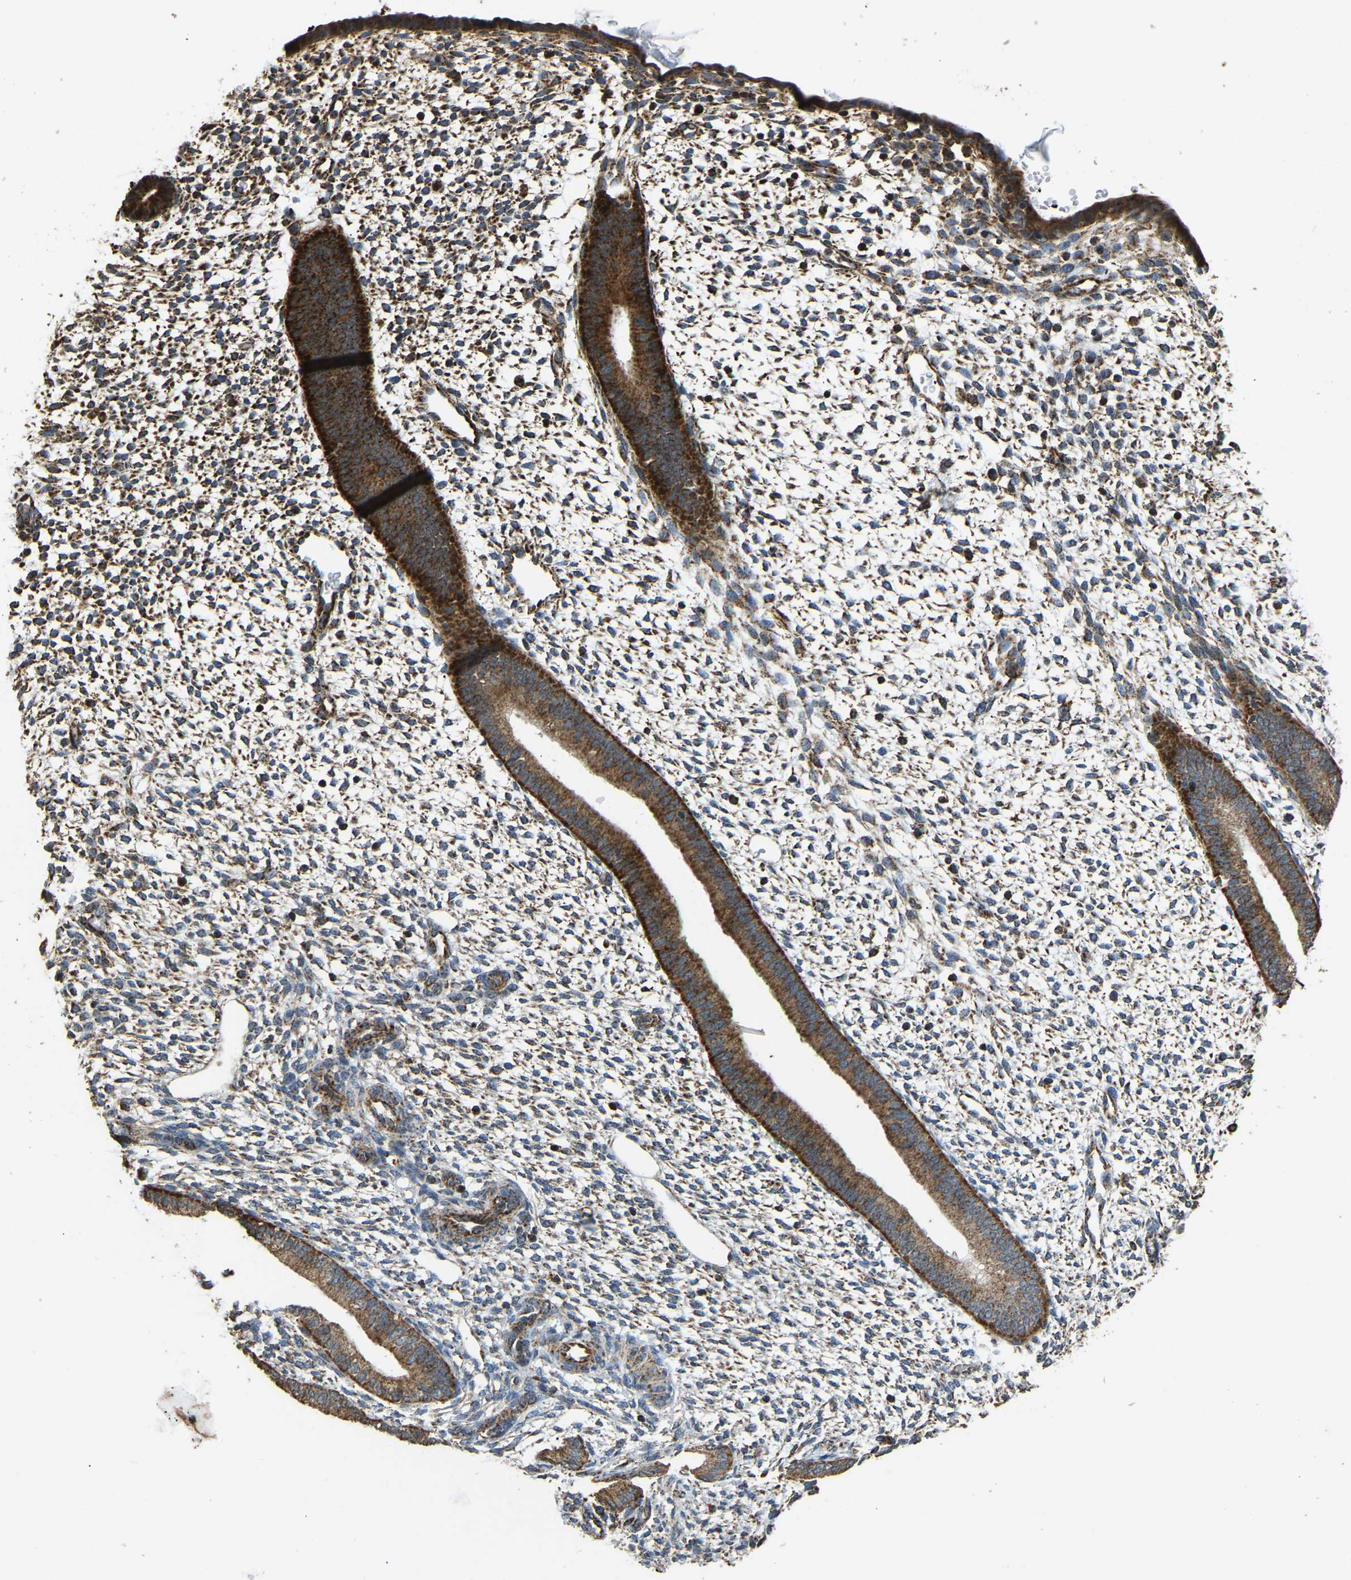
{"staining": {"intensity": "strong", "quantity": "<25%", "location": "cytoplasmic/membranous"}, "tissue": "endometrium", "cell_type": "Cells in endometrial stroma", "image_type": "normal", "snomed": [{"axis": "morphology", "description": "Normal tissue, NOS"}, {"axis": "topography", "description": "Endometrium"}], "caption": "Immunohistochemical staining of benign human endometrium demonstrates strong cytoplasmic/membranous protein positivity in about <25% of cells in endometrial stroma. The staining is performed using DAB brown chromogen to label protein expression. The nuclei are counter-stained blue using hematoxylin.", "gene": "TUFM", "patient": {"sex": "female", "age": 46}}